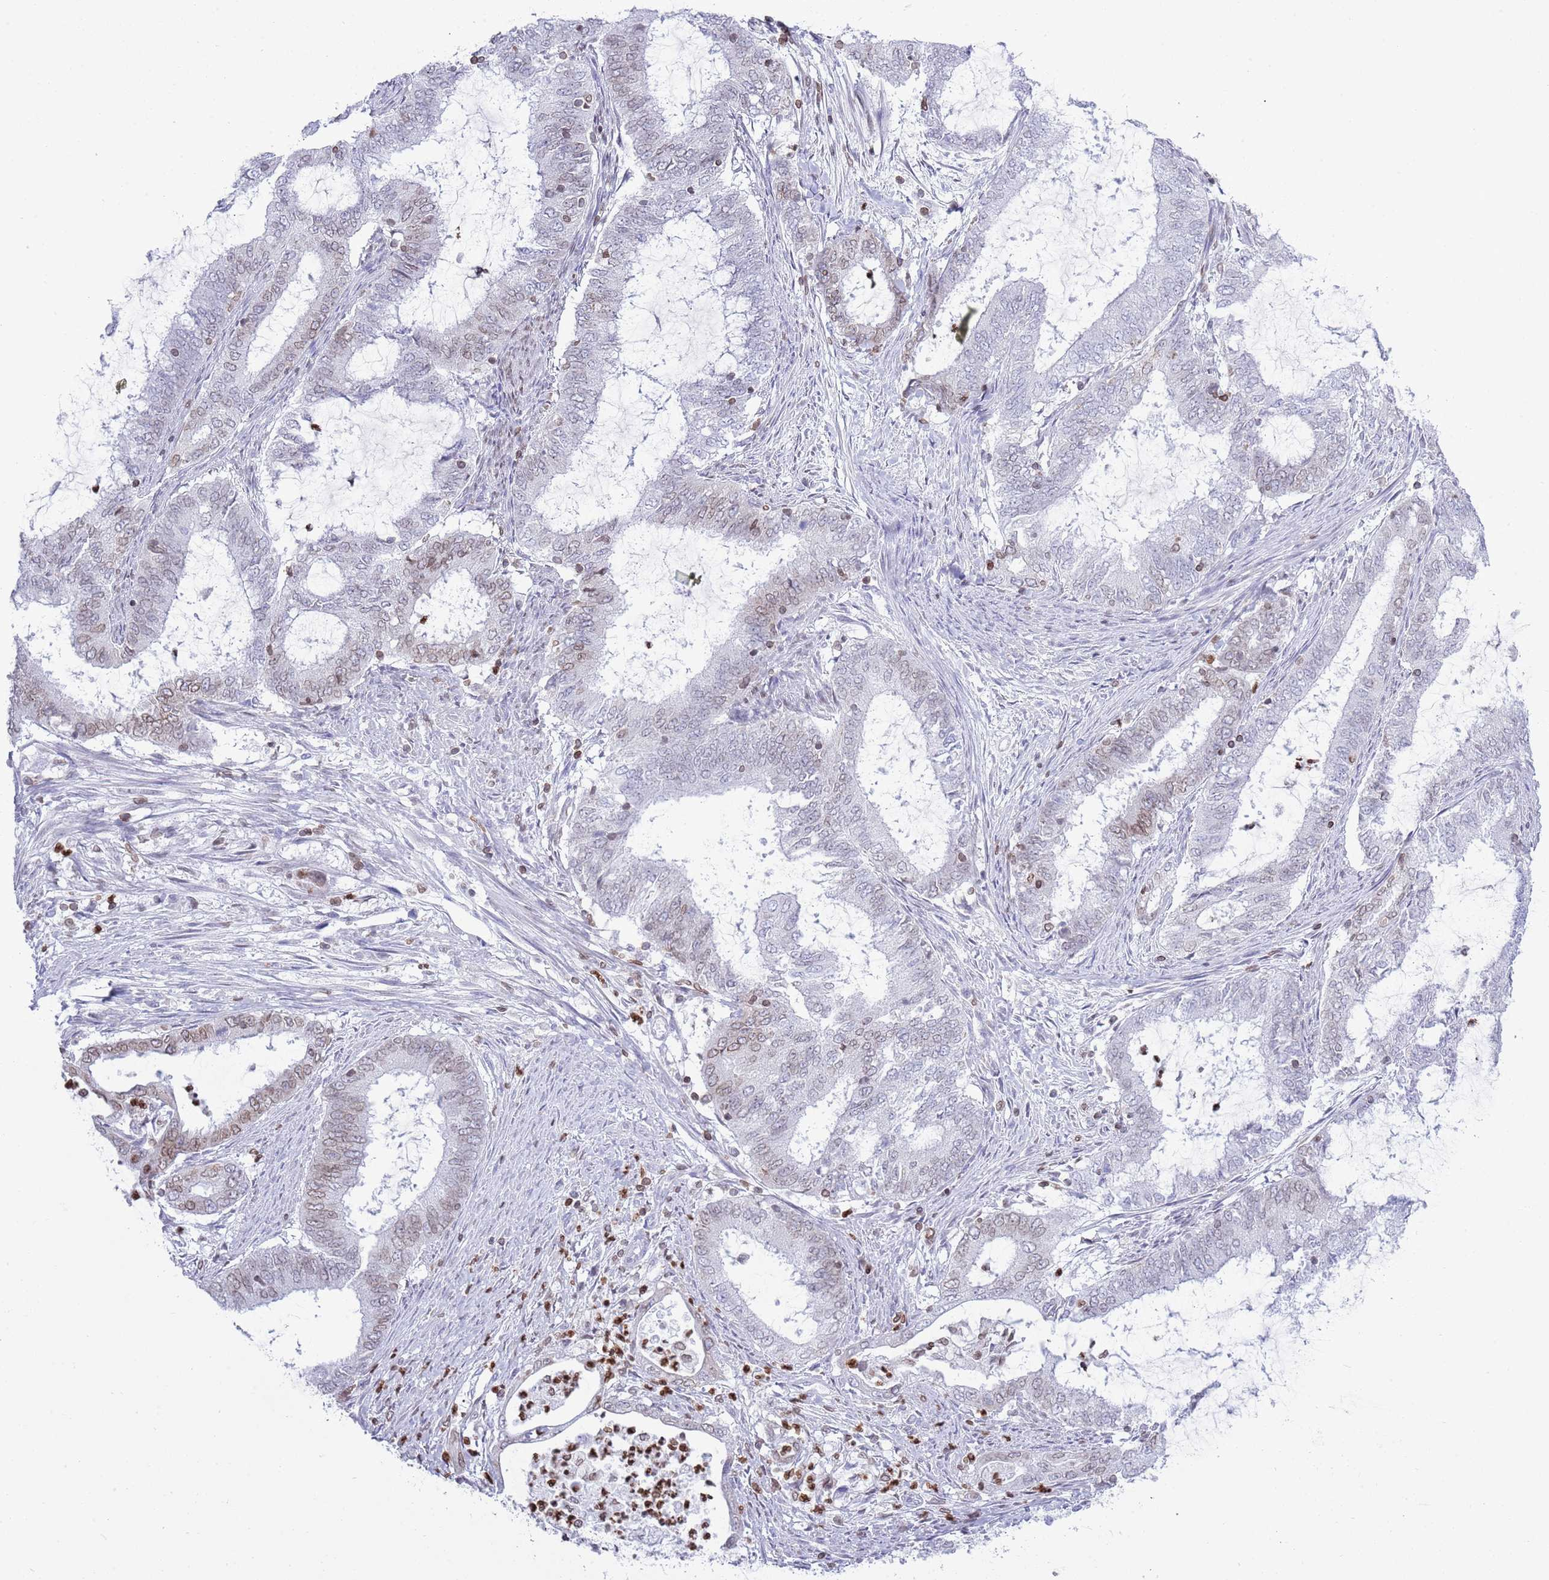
{"staining": {"intensity": "weak", "quantity": "25%-75%", "location": "cytoplasmic/membranous,nuclear"}, "tissue": "endometrial cancer", "cell_type": "Tumor cells", "image_type": "cancer", "snomed": [{"axis": "morphology", "description": "Adenocarcinoma, NOS"}, {"axis": "topography", "description": "Endometrium"}], "caption": "This photomicrograph reveals endometrial cancer stained with immunohistochemistry (IHC) to label a protein in brown. The cytoplasmic/membranous and nuclear of tumor cells show weak positivity for the protein. Nuclei are counter-stained blue.", "gene": "LBR", "patient": {"sex": "female", "age": 51}}